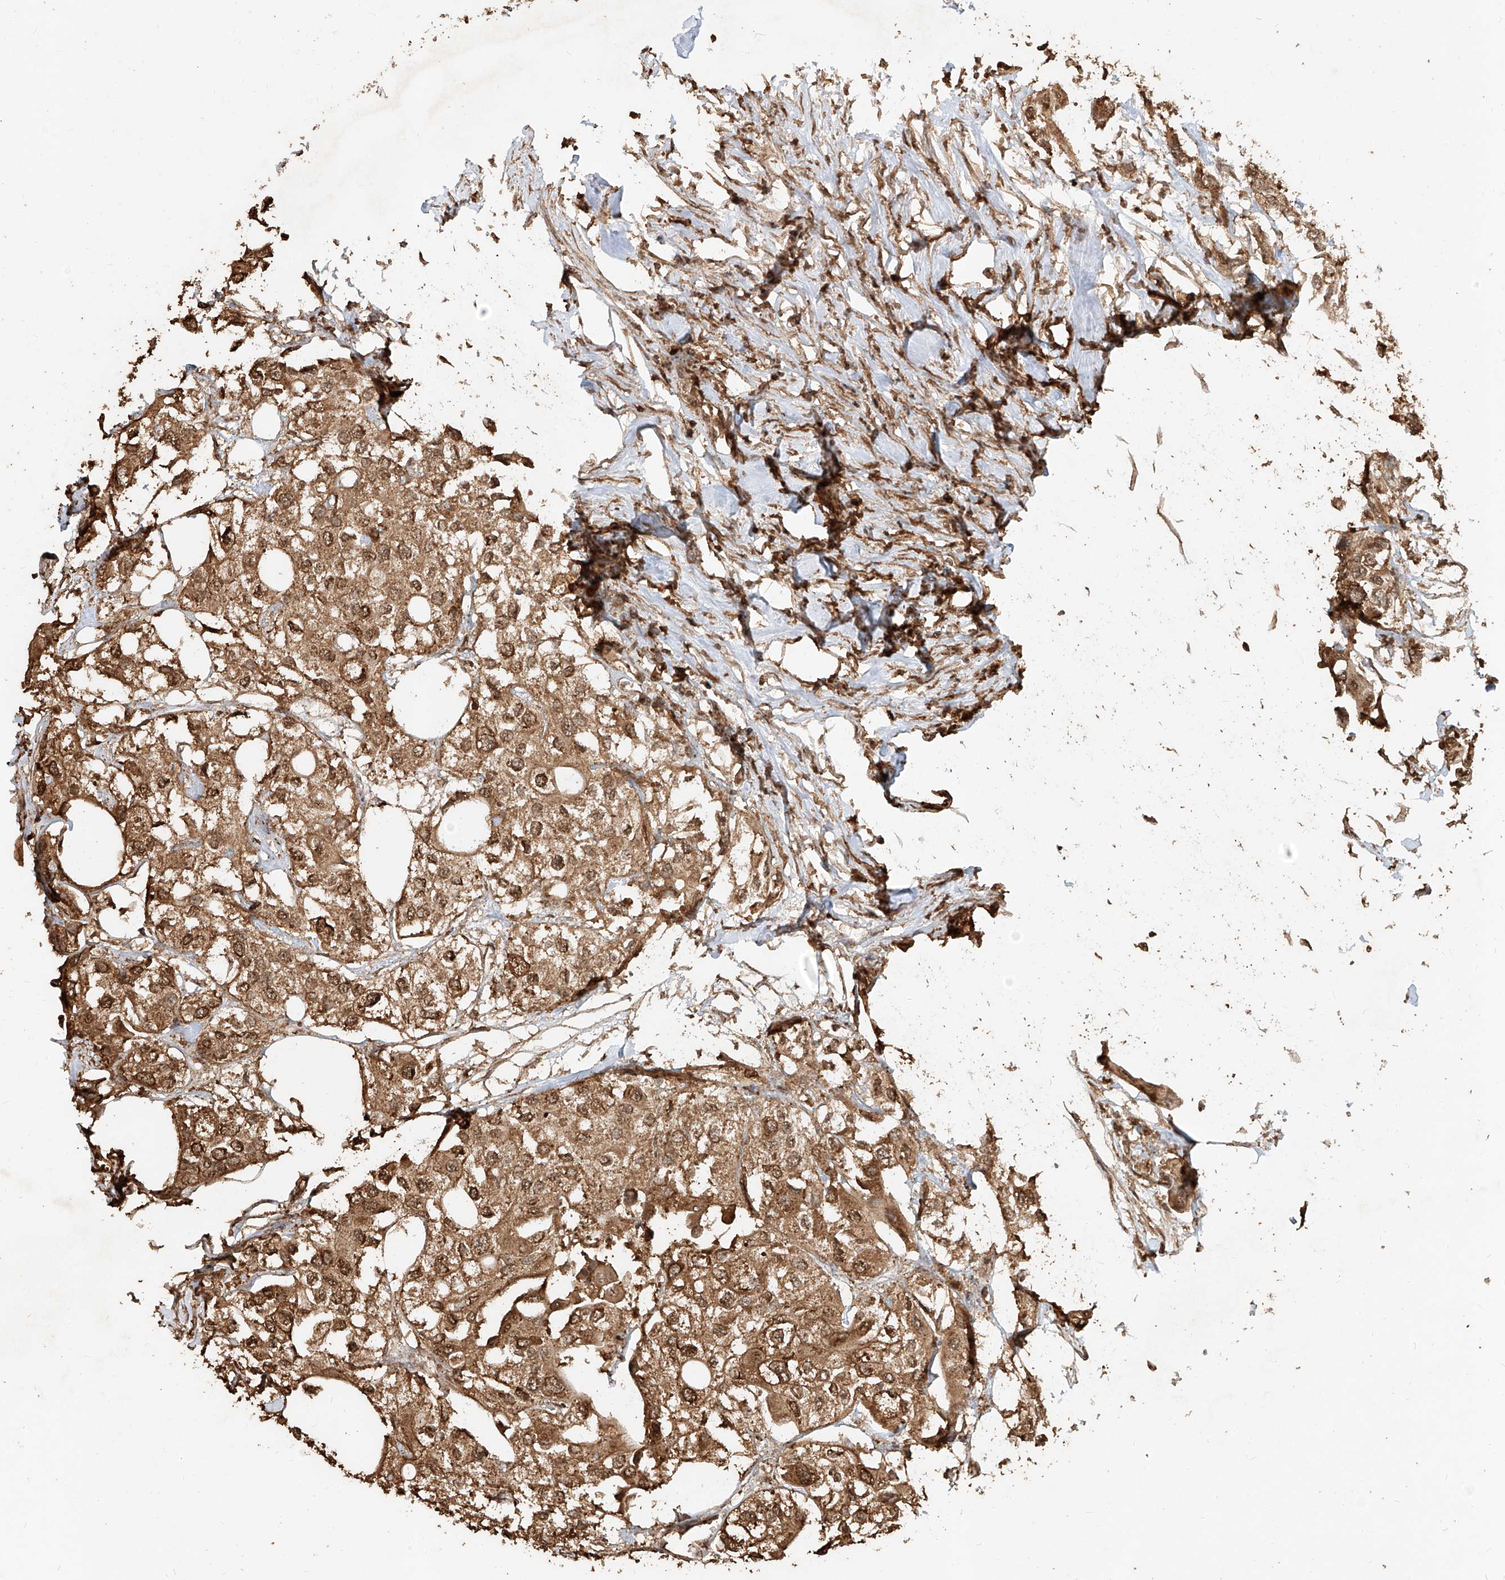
{"staining": {"intensity": "moderate", "quantity": ">75%", "location": "cytoplasmic/membranous,nuclear"}, "tissue": "urothelial cancer", "cell_type": "Tumor cells", "image_type": "cancer", "snomed": [{"axis": "morphology", "description": "Urothelial carcinoma, High grade"}, {"axis": "topography", "description": "Urinary bladder"}], "caption": "A high-resolution micrograph shows IHC staining of urothelial carcinoma (high-grade), which reveals moderate cytoplasmic/membranous and nuclear staining in about >75% of tumor cells.", "gene": "ZNF660", "patient": {"sex": "male", "age": 64}}